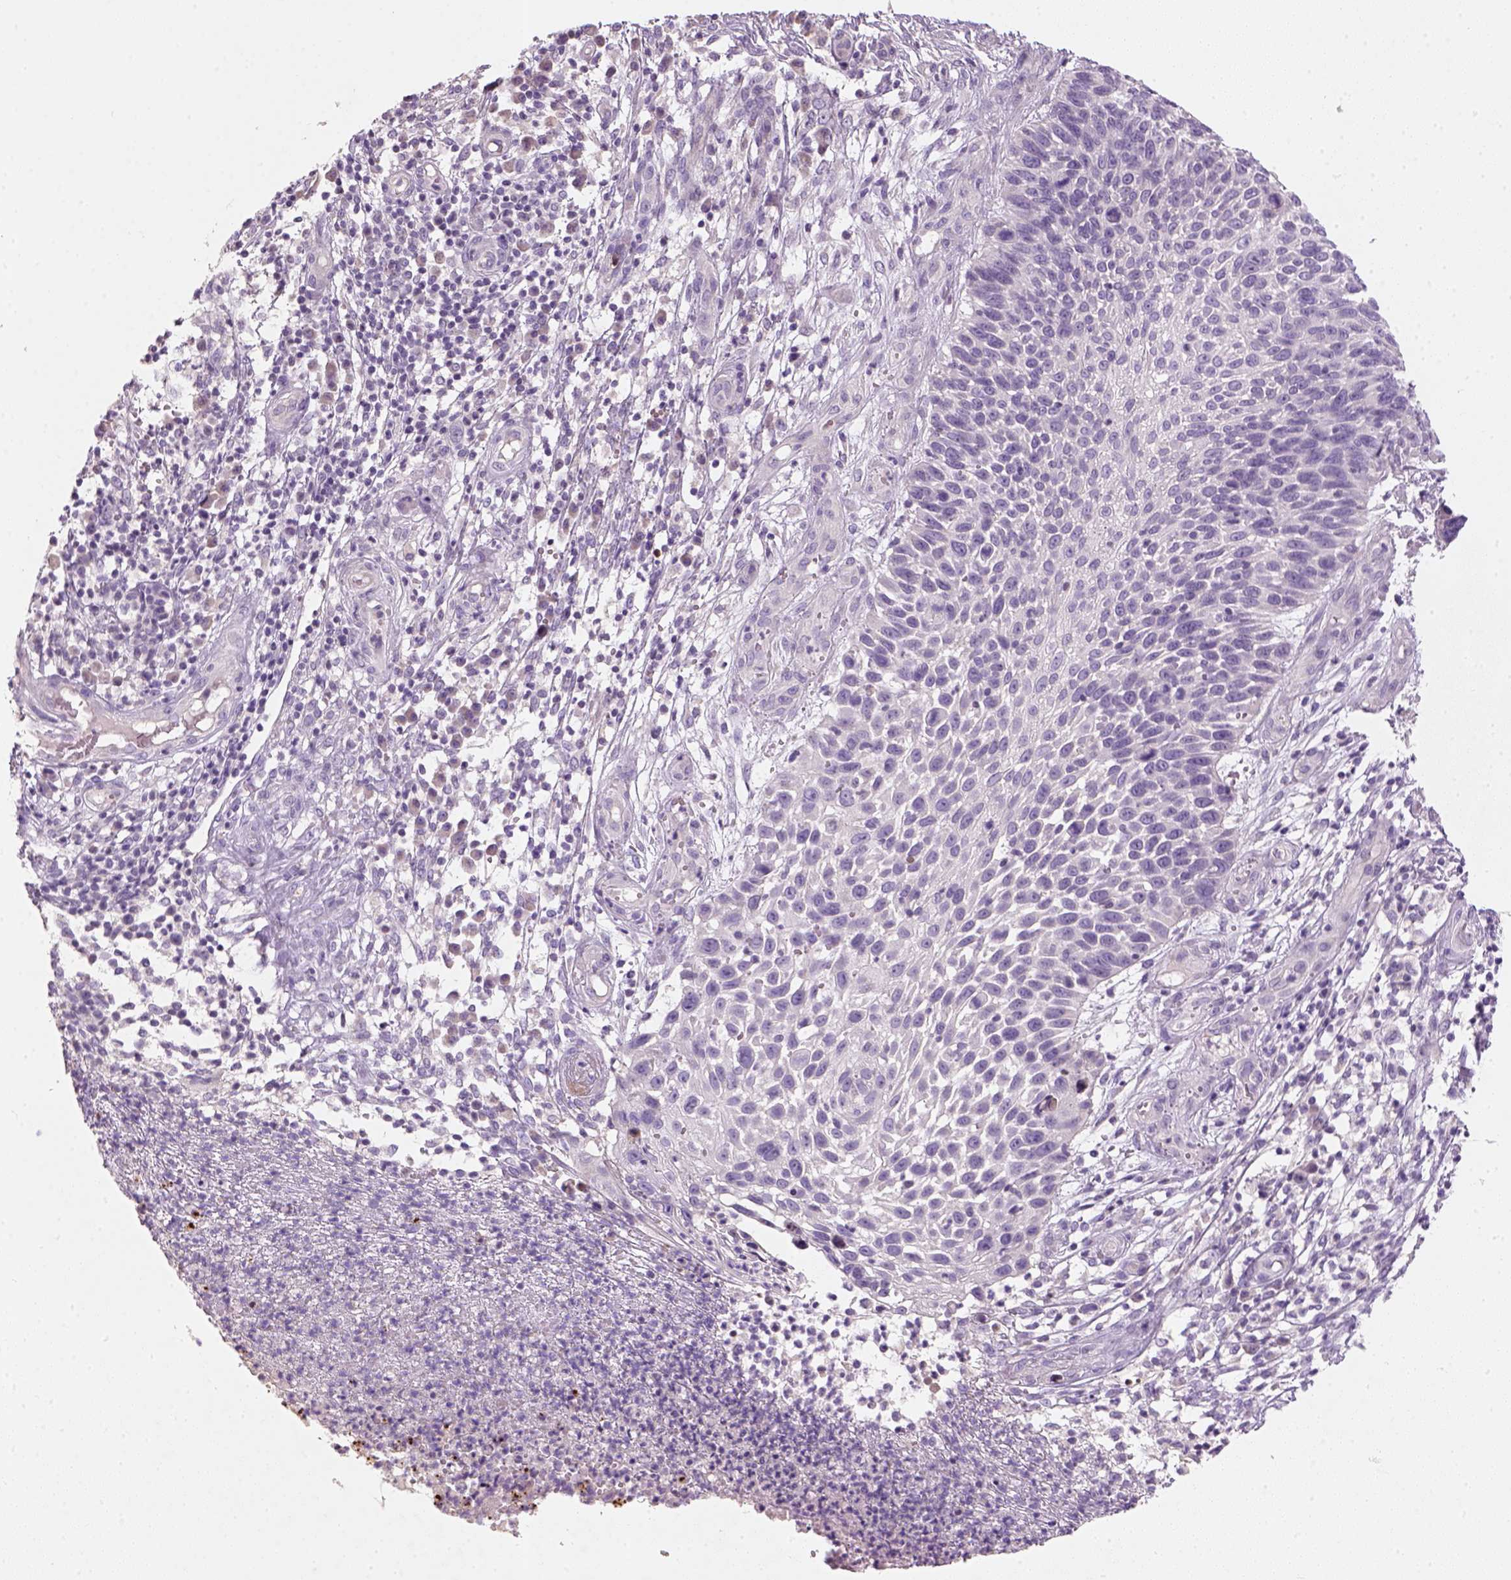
{"staining": {"intensity": "negative", "quantity": "none", "location": "none"}, "tissue": "skin cancer", "cell_type": "Tumor cells", "image_type": "cancer", "snomed": [{"axis": "morphology", "description": "Squamous cell carcinoma, NOS"}, {"axis": "topography", "description": "Skin"}], "caption": "IHC of human skin cancer (squamous cell carcinoma) exhibits no staining in tumor cells. (DAB immunohistochemistry (IHC) visualized using brightfield microscopy, high magnification).", "gene": "NUDT6", "patient": {"sex": "male", "age": 92}}